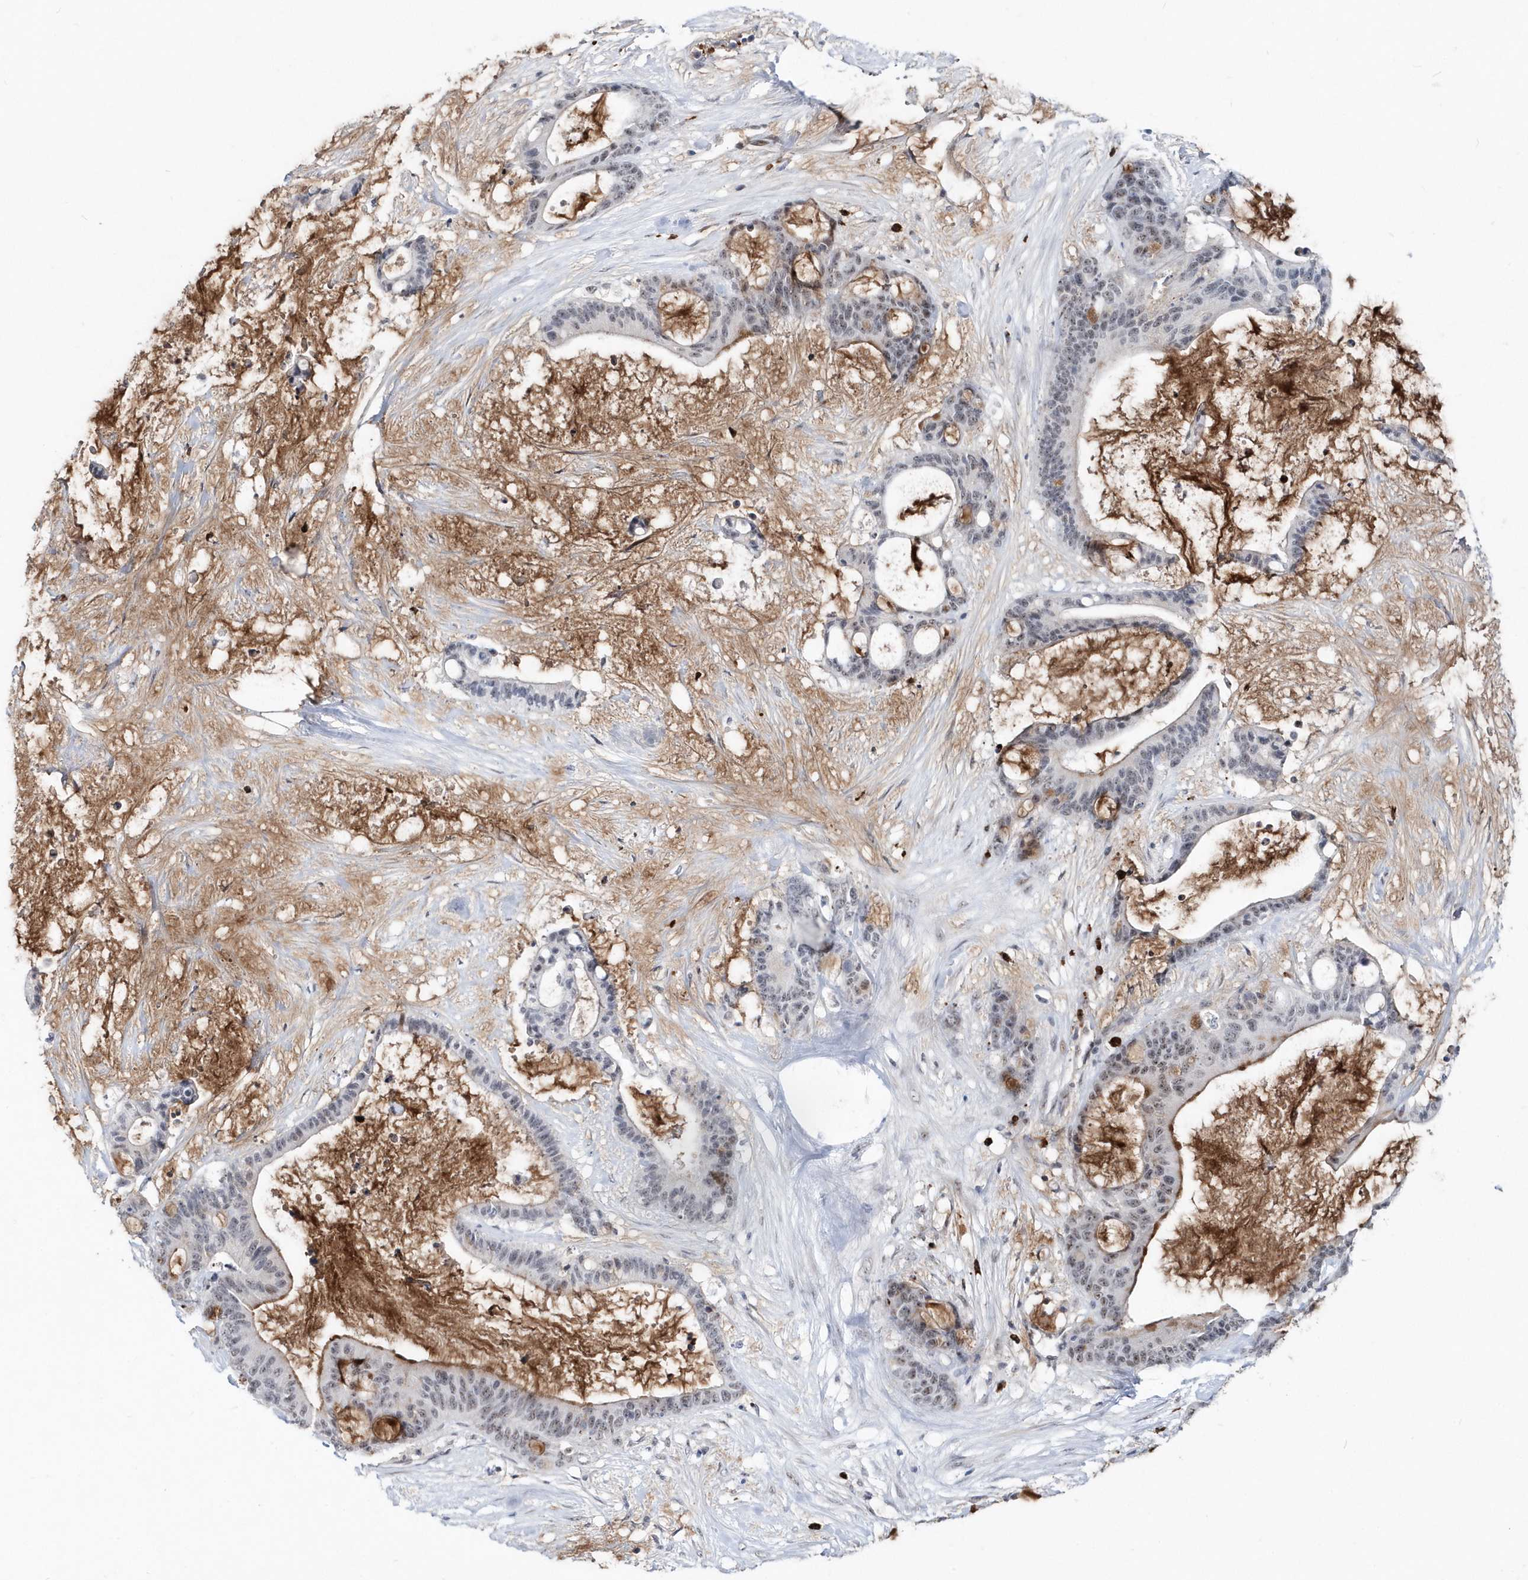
{"staining": {"intensity": "moderate", "quantity": "<25%", "location": "cytoplasmic/membranous"}, "tissue": "liver cancer", "cell_type": "Tumor cells", "image_type": "cancer", "snomed": [{"axis": "morphology", "description": "Cholangiocarcinoma"}, {"axis": "topography", "description": "Liver"}], "caption": "An immunohistochemistry (IHC) photomicrograph of tumor tissue is shown. Protein staining in brown shows moderate cytoplasmic/membranous positivity in liver cholangiocarcinoma within tumor cells.", "gene": "ASCL4", "patient": {"sex": "female", "age": 73}}